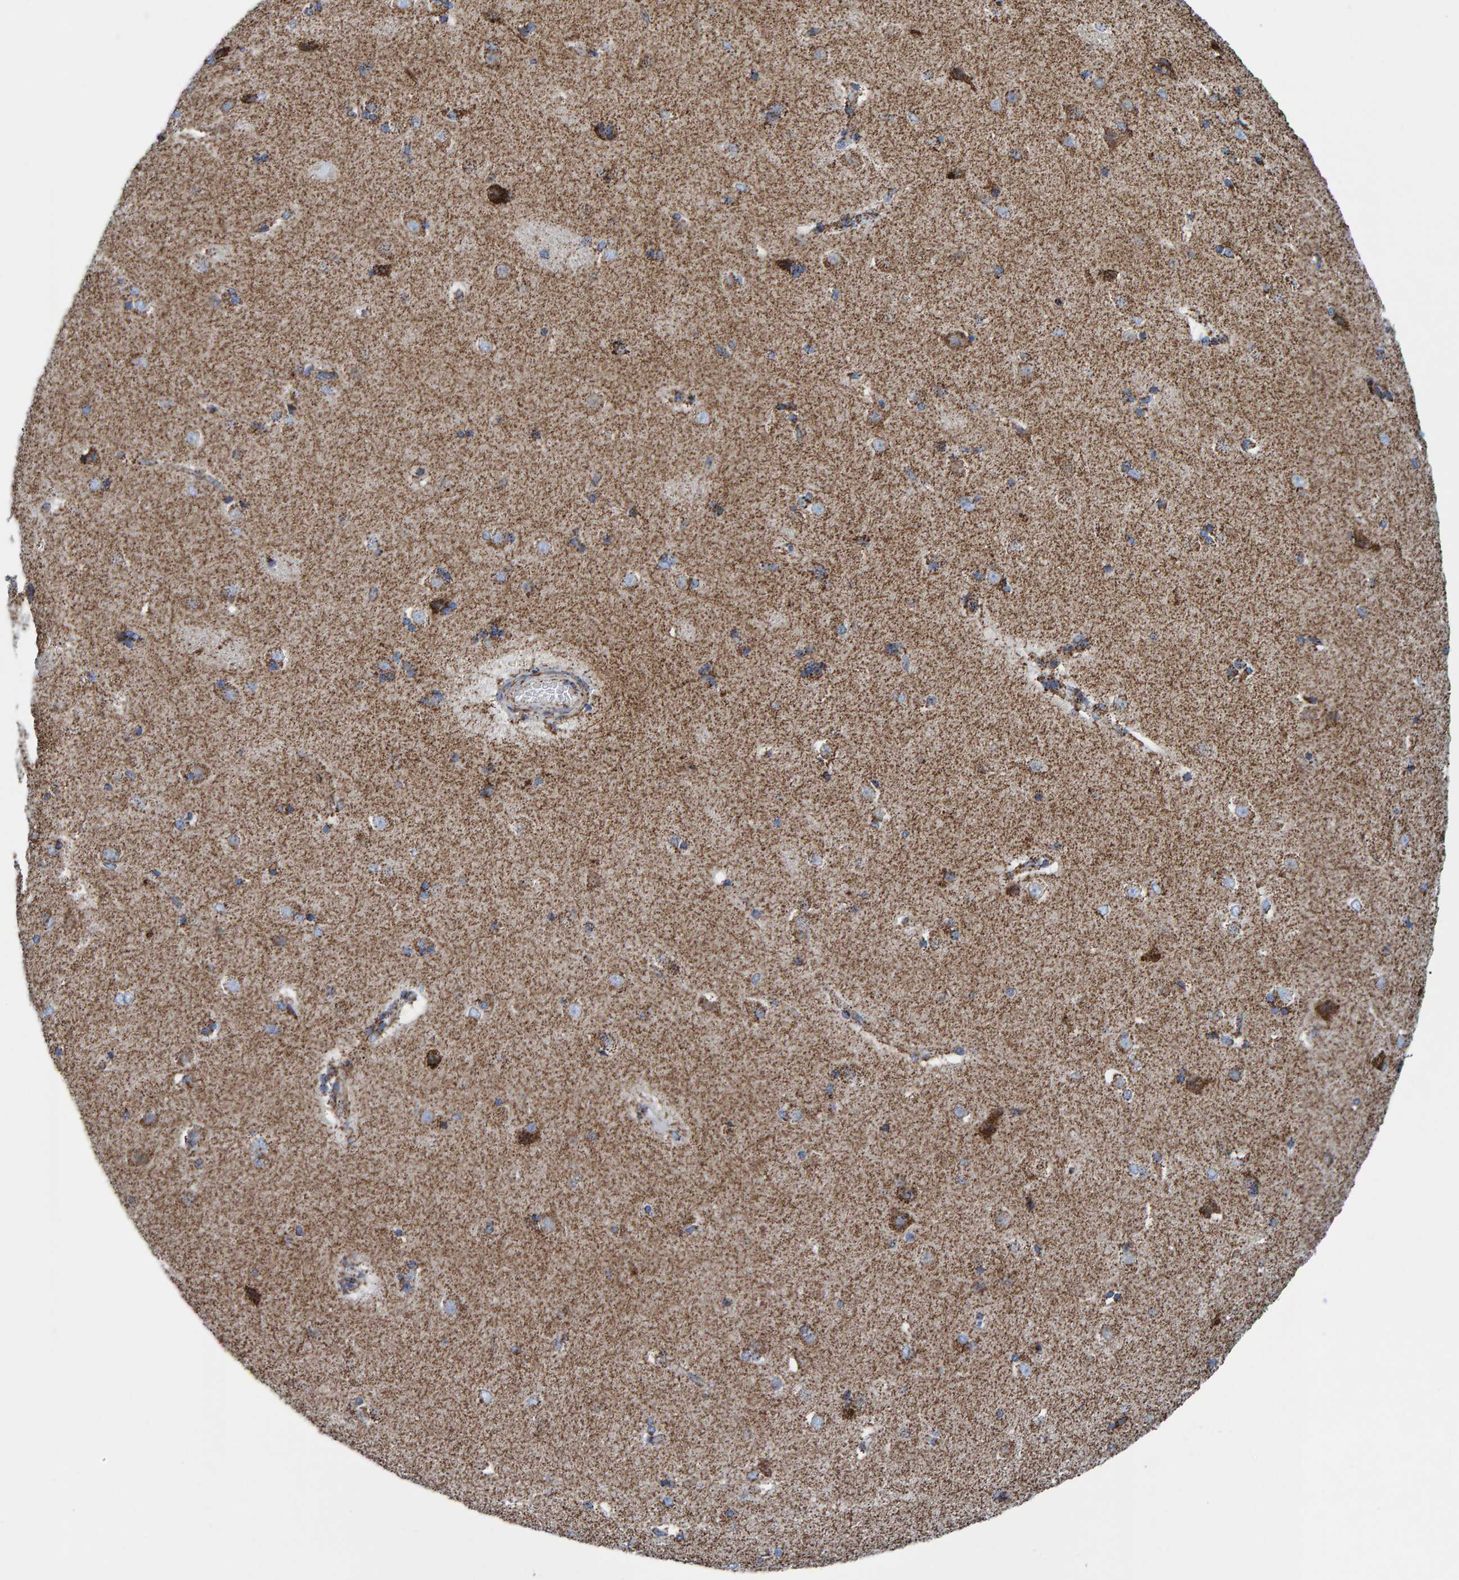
{"staining": {"intensity": "moderate", "quantity": ">75%", "location": "cytoplasmic/membranous"}, "tissue": "caudate", "cell_type": "Glial cells", "image_type": "normal", "snomed": [{"axis": "morphology", "description": "Normal tissue, NOS"}, {"axis": "topography", "description": "Lateral ventricle wall"}], "caption": "This is a micrograph of immunohistochemistry (IHC) staining of benign caudate, which shows moderate staining in the cytoplasmic/membranous of glial cells.", "gene": "ENSG00000262660", "patient": {"sex": "female", "age": 19}}